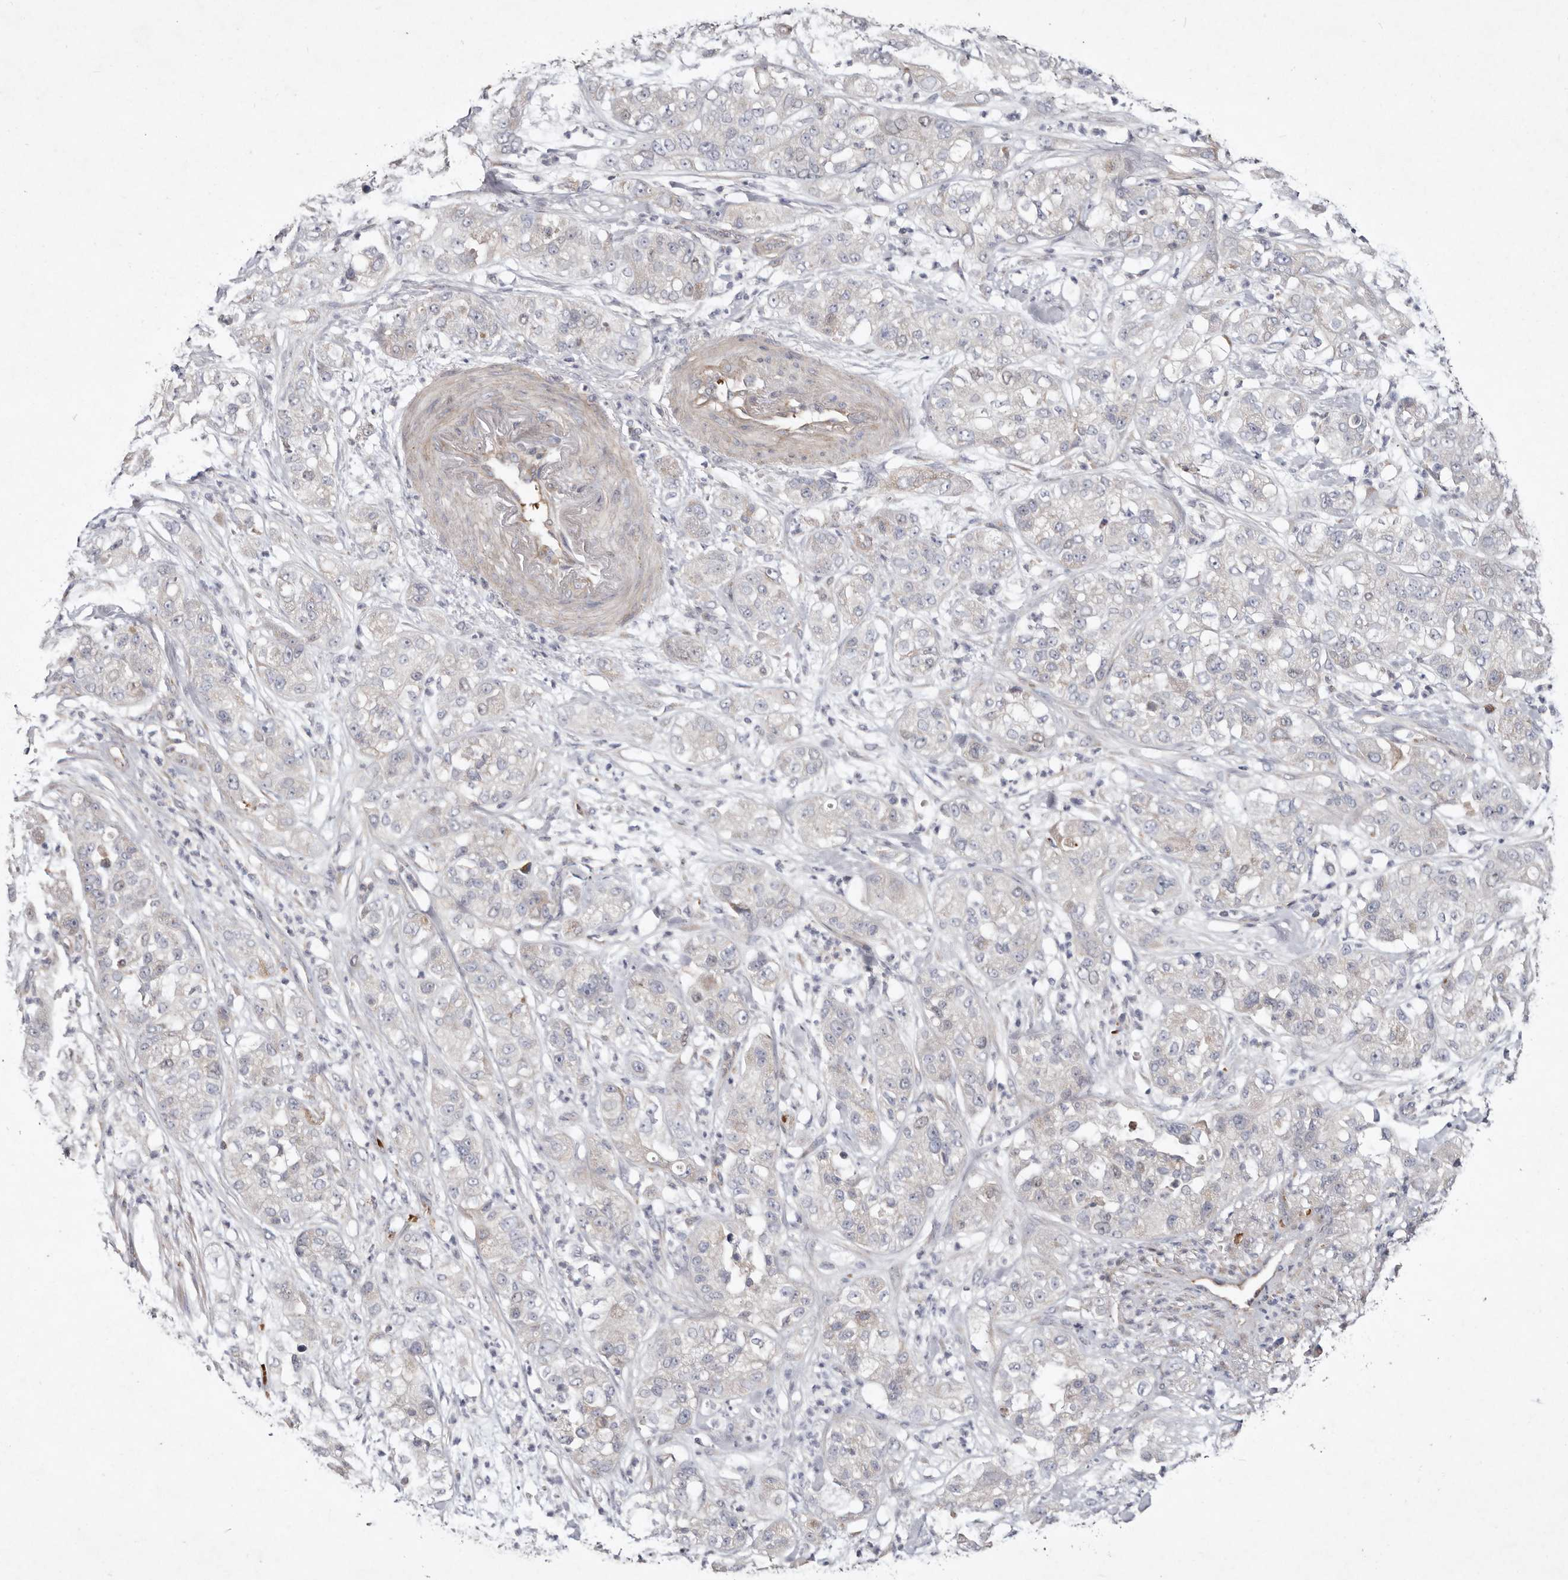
{"staining": {"intensity": "negative", "quantity": "none", "location": "none"}, "tissue": "pancreatic cancer", "cell_type": "Tumor cells", "image_type": "cancer", "snomed": [{"axis": "morphology", "description": "Adenocarcinoma, NOS"}, {"axis": "topography", "description": "Pancreas"}], "caption": "An IHC photomicrograph of pancreatic adenocarcinoma is shown. There is no staining in tumor cells of pancreatic adenocarcinoma. (IHC, brightfield microscopy, high magnification).", "gene": "SLC25A20", "patient": {"sex": "female", "age": 78}}